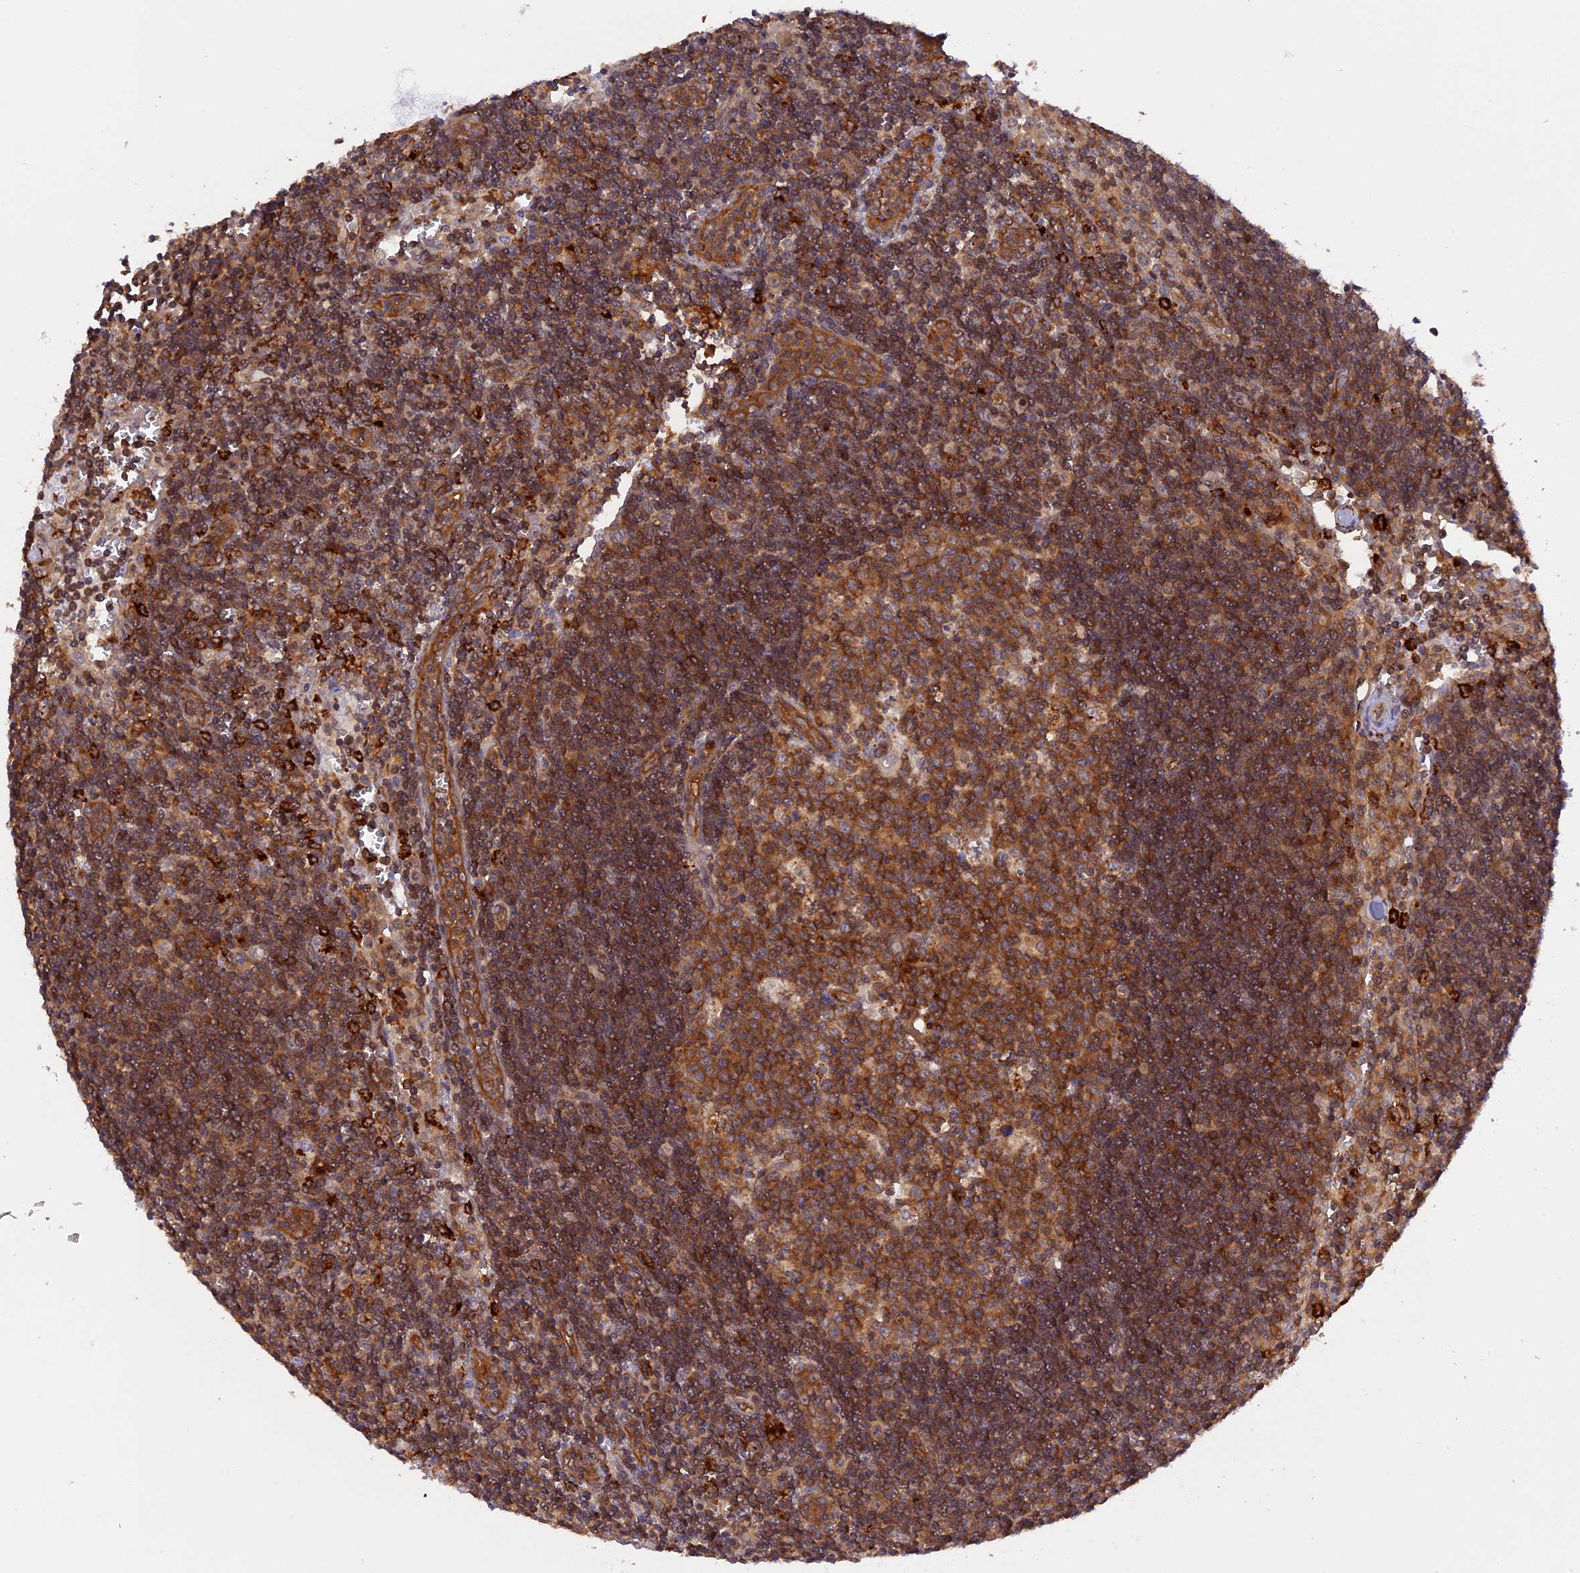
{"staining": {"intensity": "strong", "quantity": ">75%", "location": "cytoplasmic/membranous"}, "tissue": "lymph node", "cell_type": "Germinal center cells", "image_type": "normal", "snomed": [{"axis": "morphology", "description": "Normal tissue, NOS"}, {"axis": "topography", "description": "Lymph node"}], "caption": "Immunohistochemical staining of normal human lymph node displays strong cytoplasmic/membranous protein expression in about >75% of germinal center cells.", "gene": "C5orf22", "patient": {"sex": "female", "age": 32}}